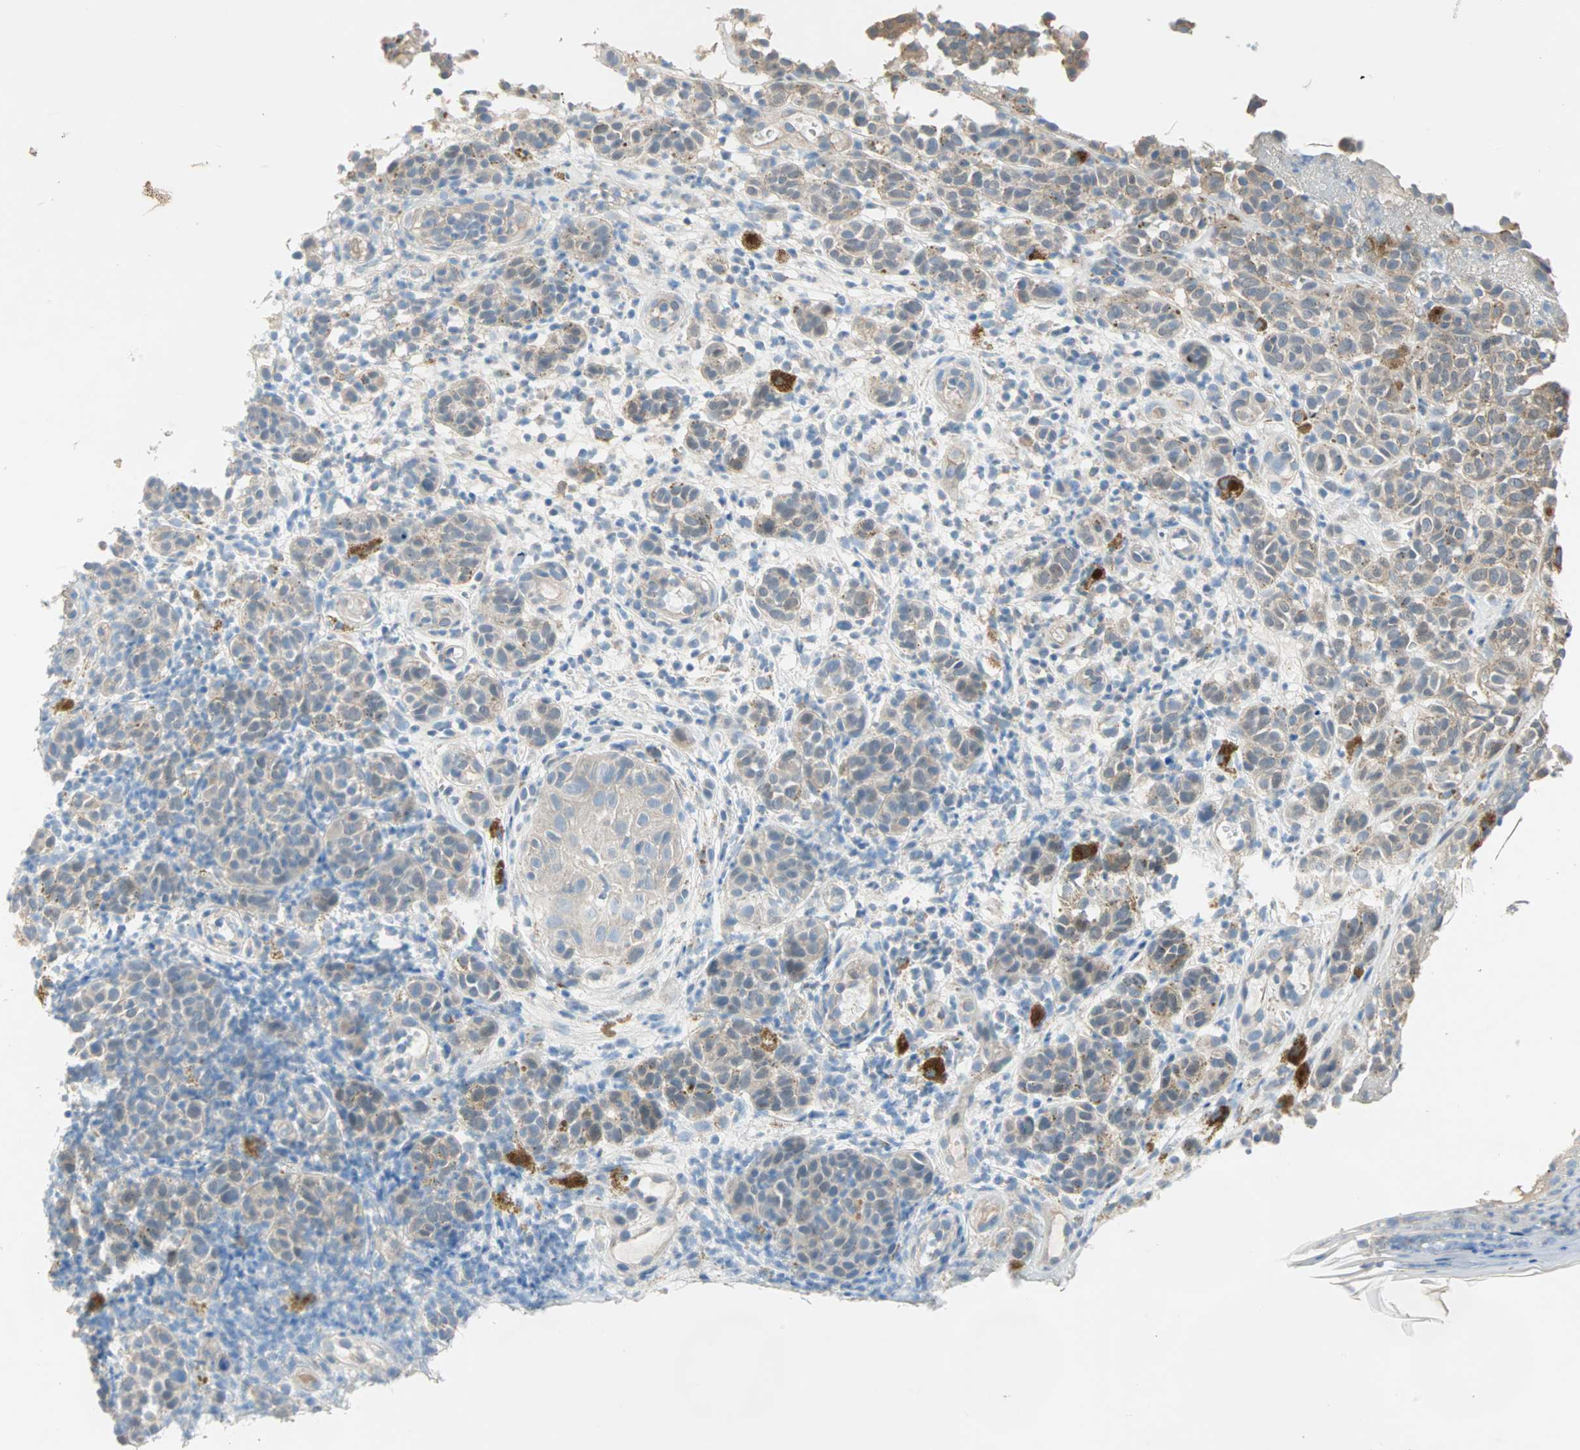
{"staining": {"intensity": "moderate", "quantity": "25%-75%", "location": "cytoplasmic/membranous"}, "tissue": "melanoma", "cell_type": "Tumor cells", "image_type": "cancer", "snomed": [{"axis": "morphology", "description": "Malignant melanoma, NOS"}, {"axis": "topography", "description": "Skin"}], "caption": "A micrograph of human melanoma stained for a protein exhibits moderate cytoplasmic/membranous brown staining in tumor cells.", "gene": "MPI", "patient": {"sex": "male", "age": 64}}